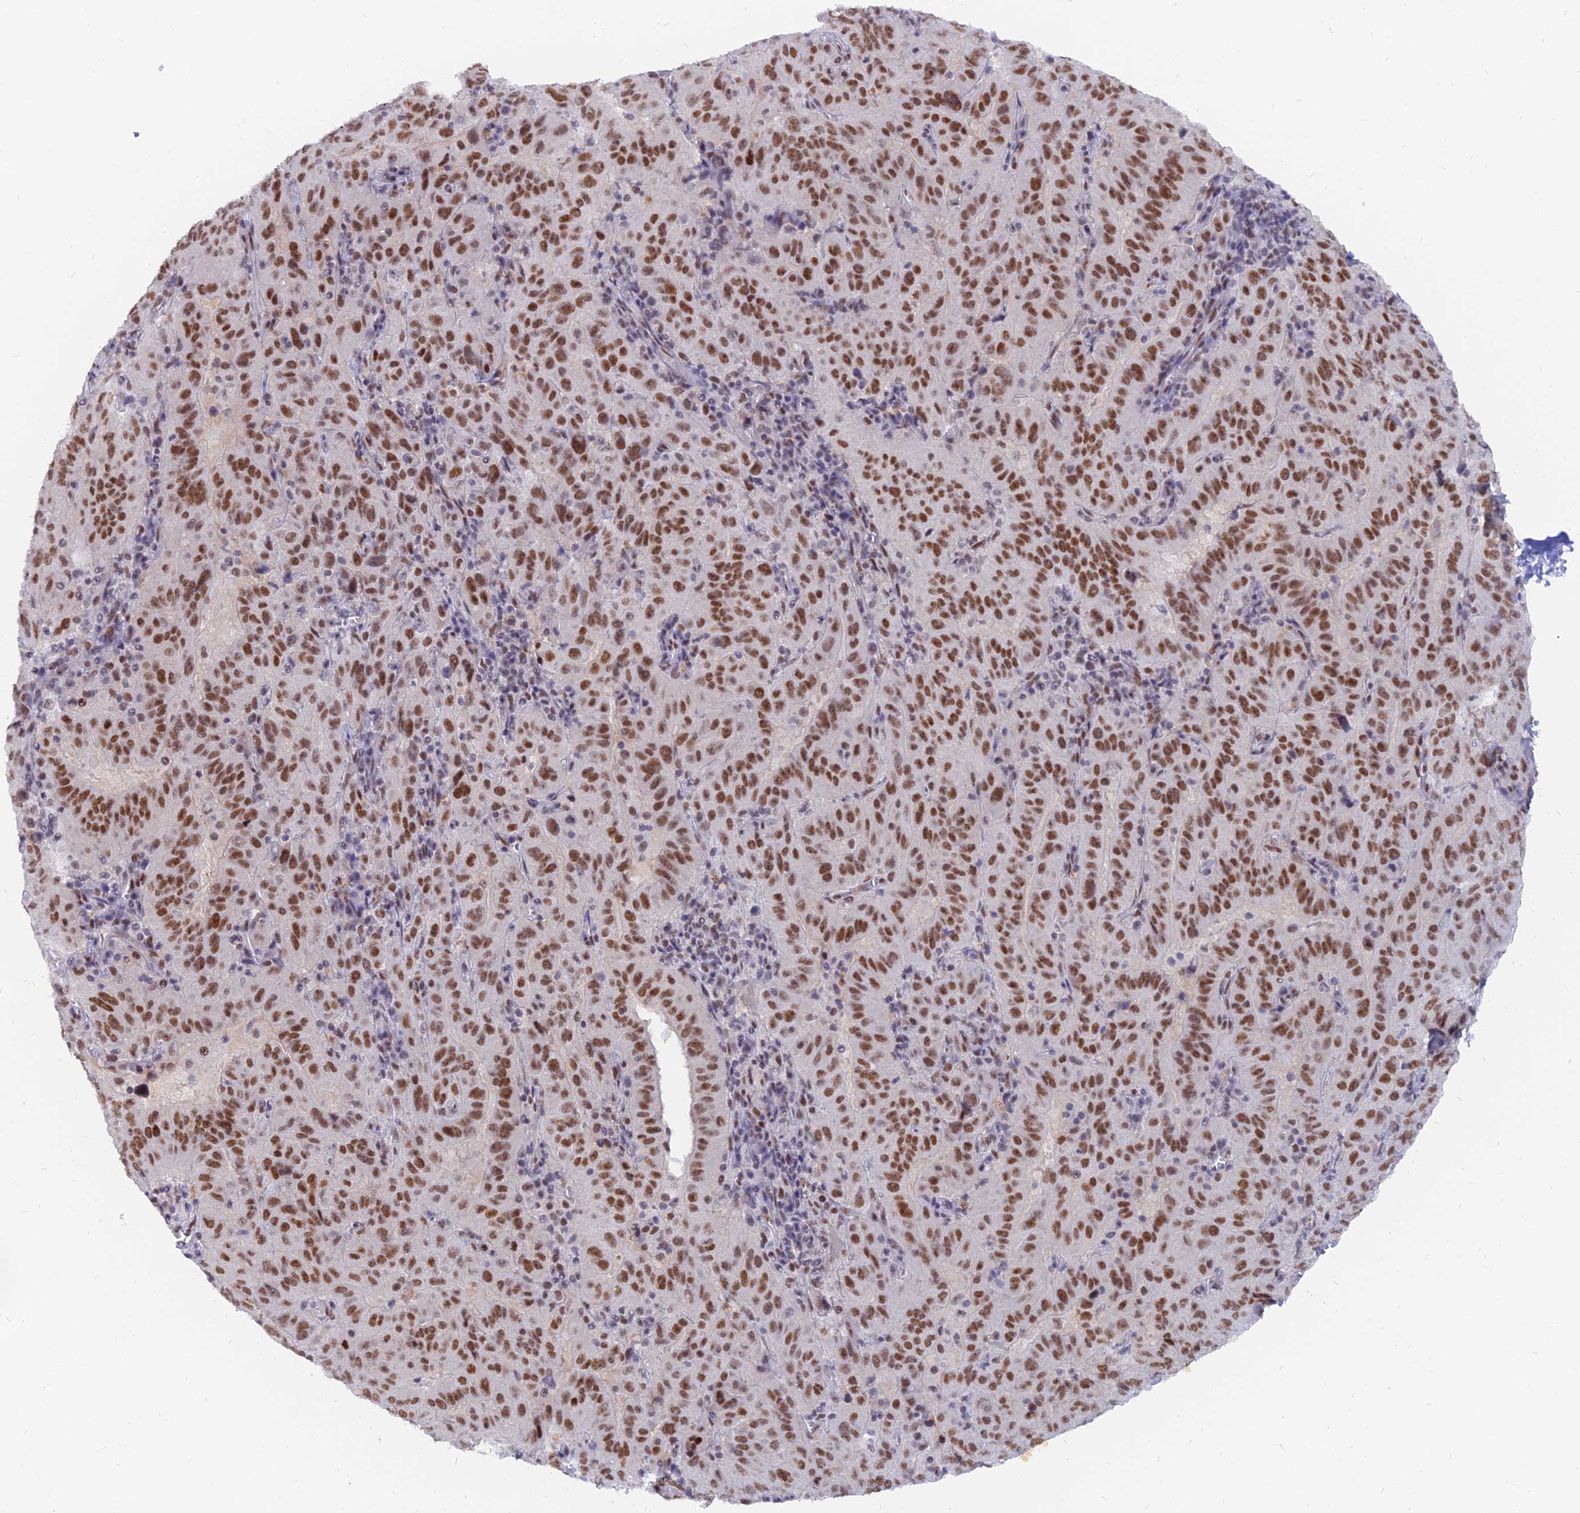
{"staining": {"intensity": "strong", "quantity": ">75%", "location": "nuclear"}, "tissue": "pancreatic cancer", "cell_type": "Tumor cells", "image_type": "cancer", "snomed": [{"axis": "morphology", "description": "Adenocarcinoma, NOS"}, {"axis": "topography", "description": "Pancreas"}], "caption": "Human pancreatic cancer stained with a brown dye demonstrates strong nuclear positive expression in about >75% of tumor cells.", "gene": "DPY30", "patient": {"sex": "male", "age": 63}}